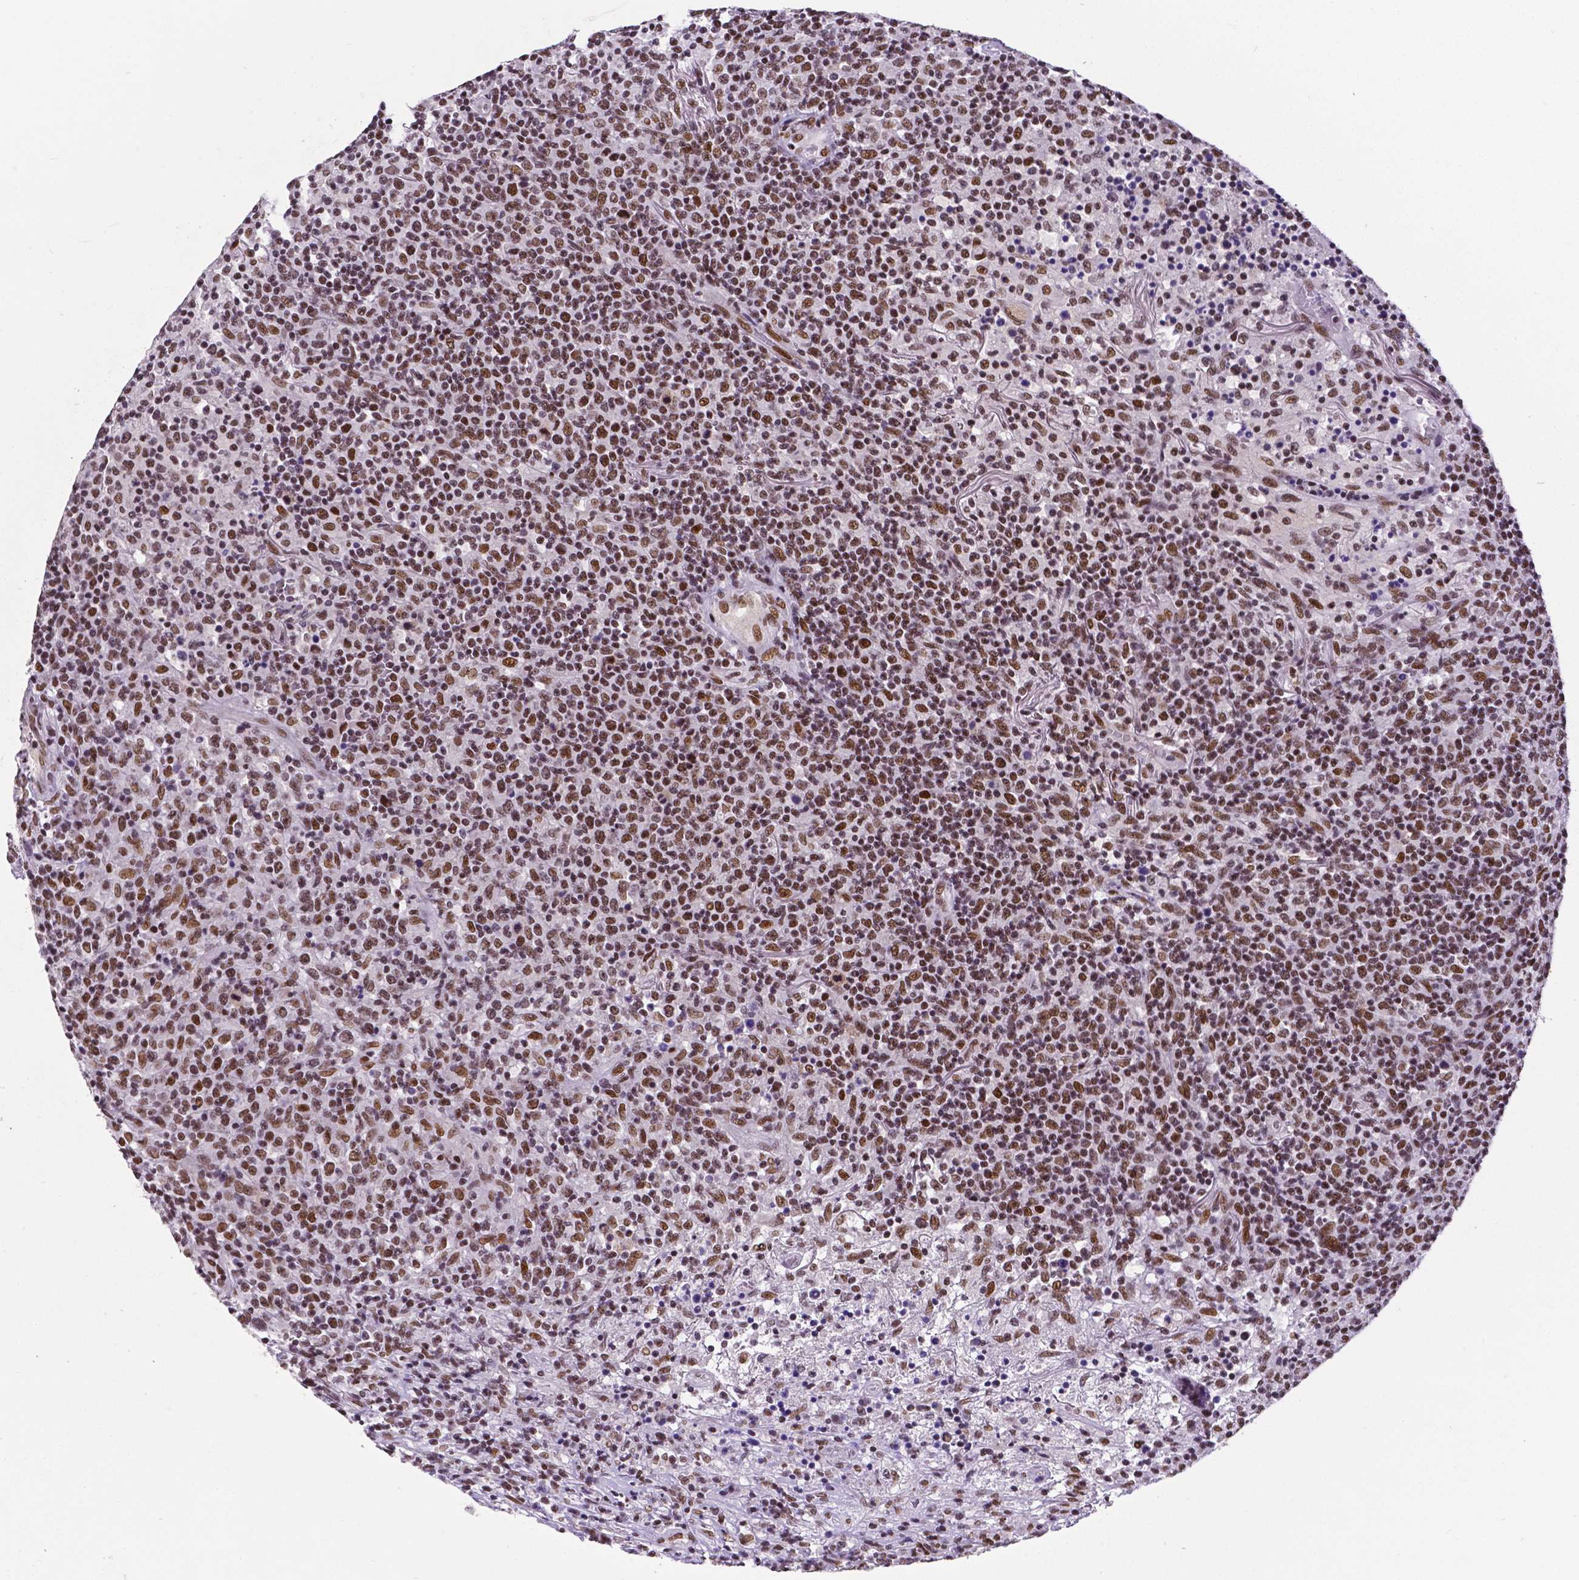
{"staining": {"intensity": "moderate", "quantity": ">75%", "location": "nuclear"}, "tissue": "lymphoma", "cell_type": "Tumor cells", "image_type": "cancer", "snomed": [{"axis": "morphology", "description": "Malignant lymphoma, non-Hodgkin's type, High grade"}, {"axis": "topography", "description": "Lung"}], "caption": "IHC micrograph of neoplastic tissue: human lymphoma stained using immunohistochemistry displays medium levels of moderate protein expression localized specifically in the nuclear of tumor cells, appearing as a nuclear brown color.", "gene": "REST", "patient": {"sex": "male", "age": 79}}